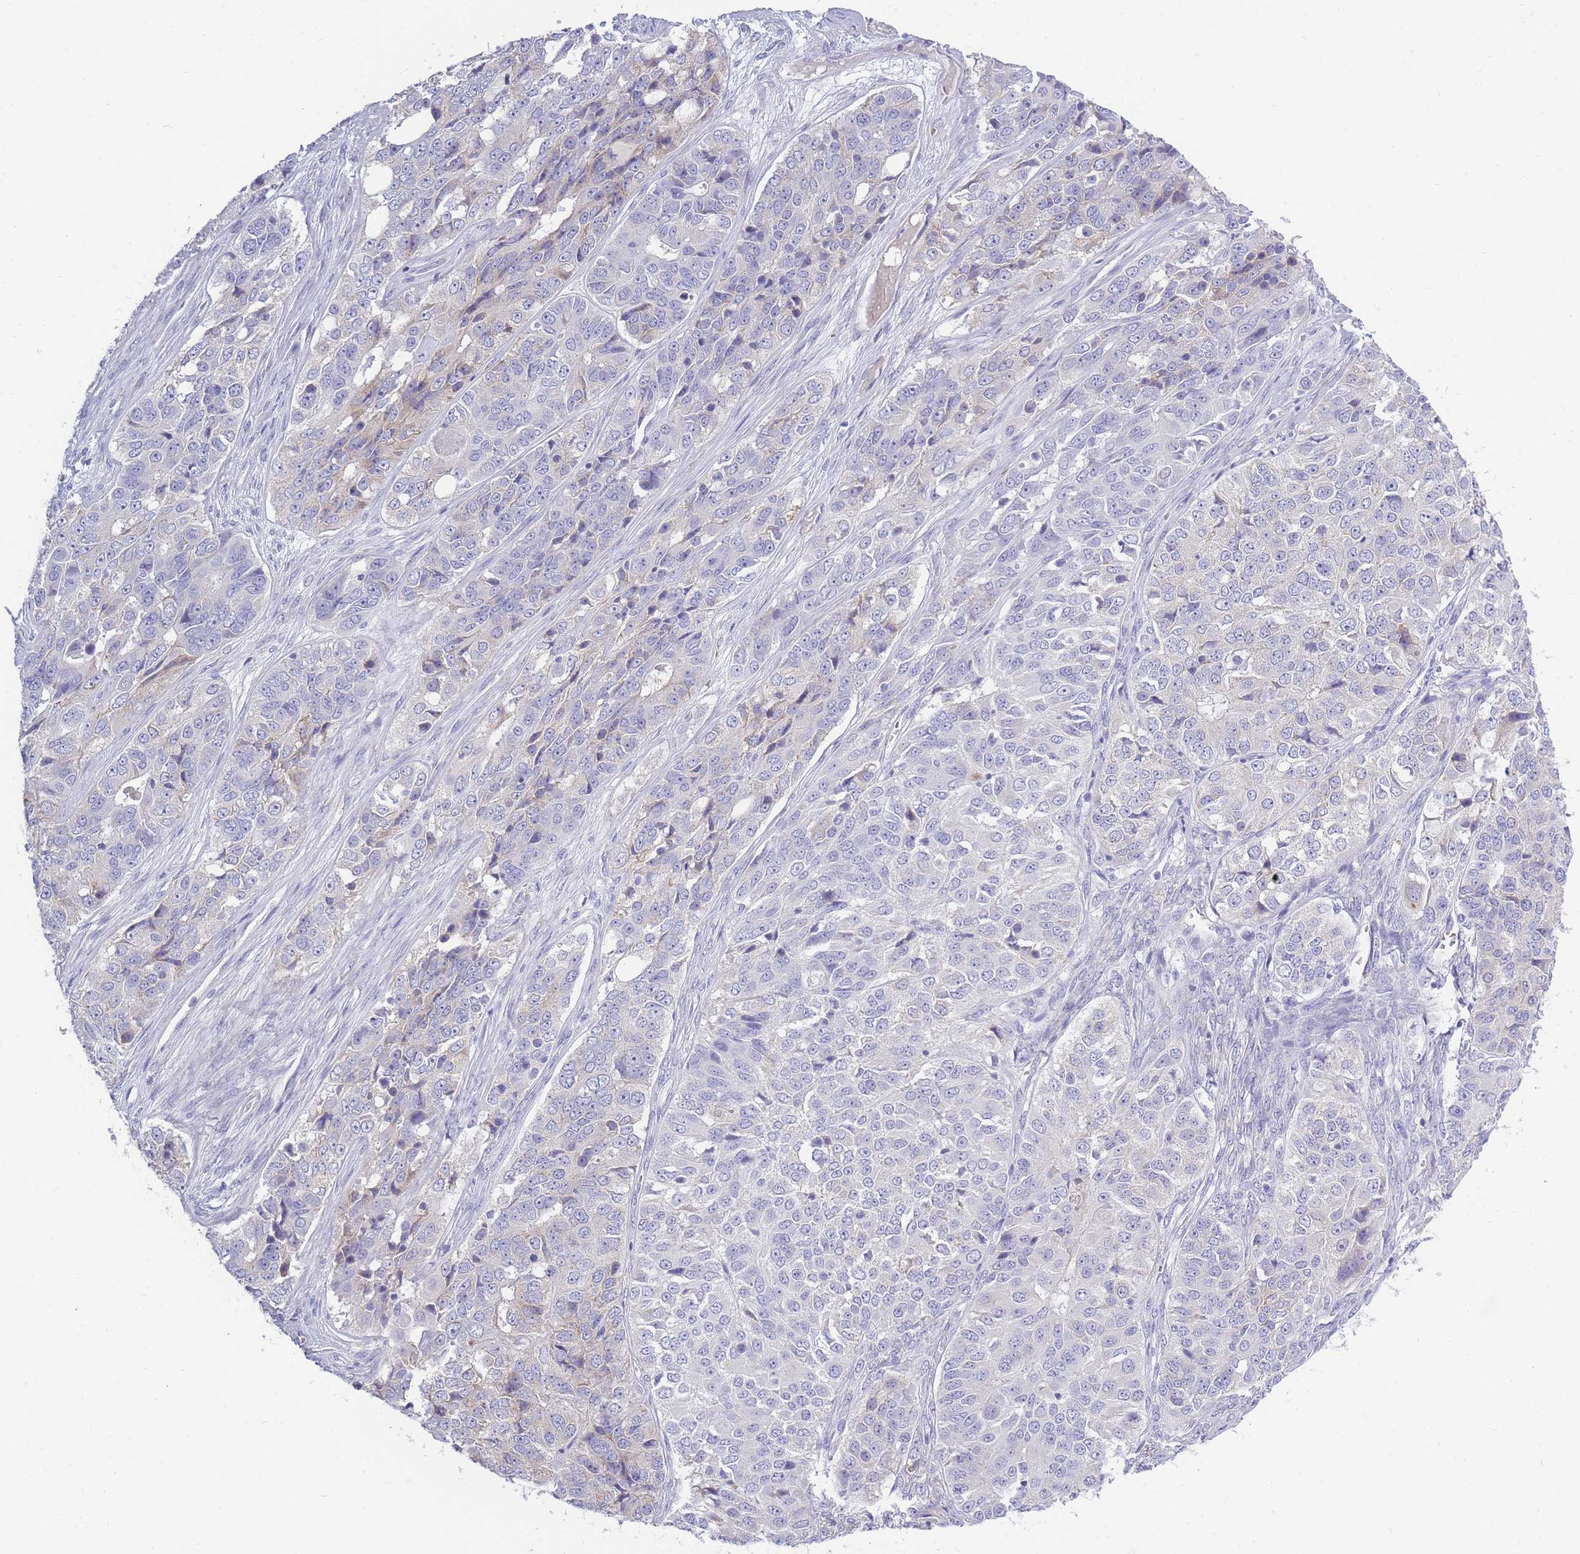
{"staining": {"intensity": "weak", "quantity": "<25%", "location": "cytoplasmic/membranous"}, "tissue": "ovarian cancer", "cell_type": "Tumor cells", "image_type": "cancer", "snomed": [{"axis": "morphology", "description": "Carcinoma, endometroid"}, {"axis": "topography", "description": "Ovary"}], "caption": "Immunohistochemistry (IHC) micrograph of neoplastic tissue: human ovarian cancer (endometroid carcinoma) stained with DAB exhibits no significant protein positivity in tumor cells.", "gene": "TPSD1", "patient": {"sex": "female", "age": 51}}